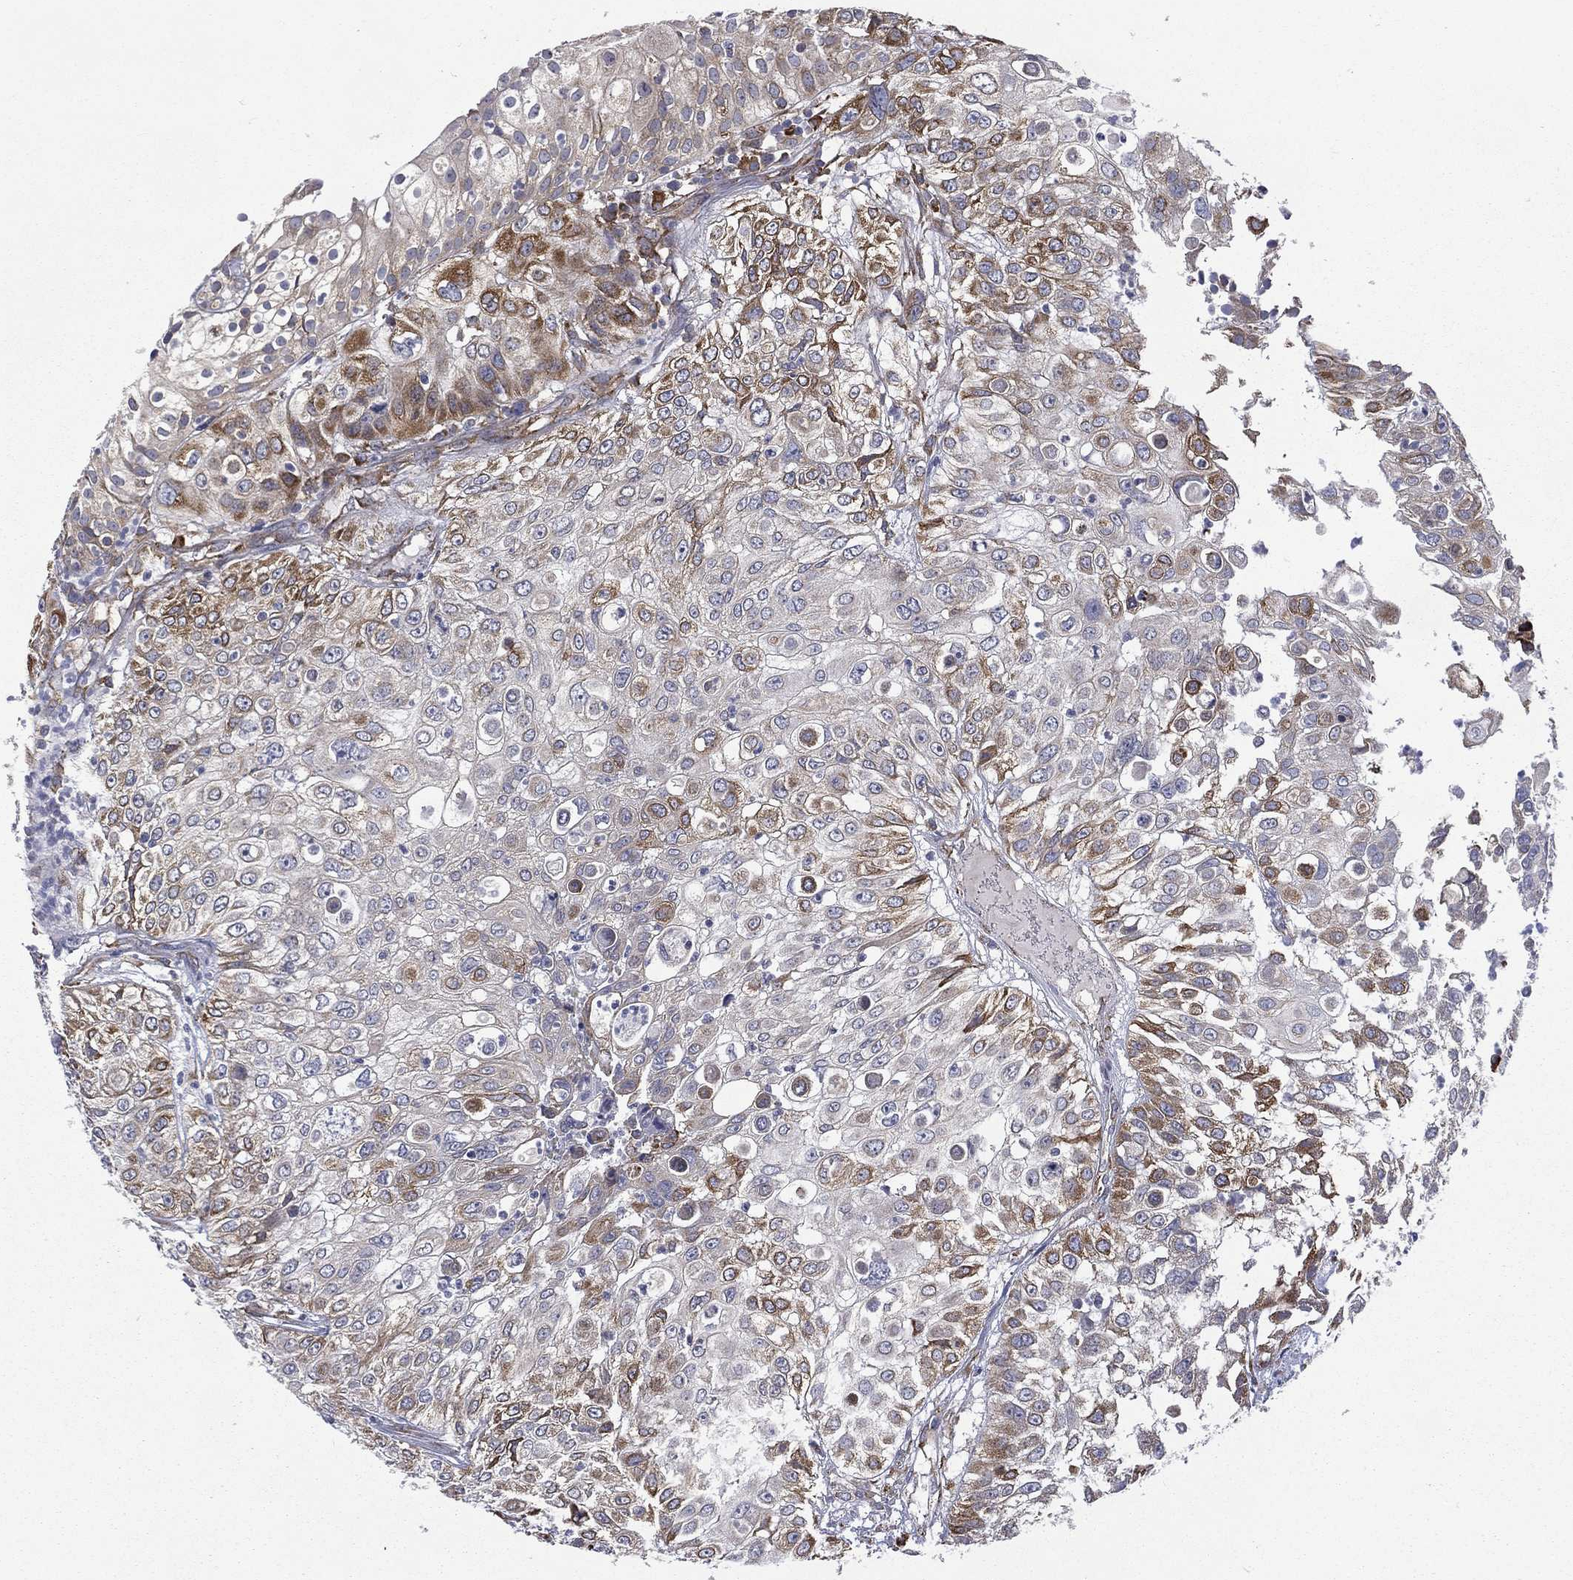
{"staining": {"intensity": "strong", "quantity": "<25%", "location": "cytoplasmic/membranous"}, "tissue": "urothelial cancer", "cell_type": "Tumor cells", "image_type": "cancer", "snomed": [{"axis": "morphology", "description": "Urothelial carcinoma, High grade"}, {"axis": "topography", "description": "Urinary bladder"}], "caption": "Strong cytoplasmic/membranous positivity for a protein is appreciated in about <25% of tumor cells of urothelial cancer using immunohistochemistry.", "gene": "C20orf96", "patient": {"sex": "female", "age": 79}}